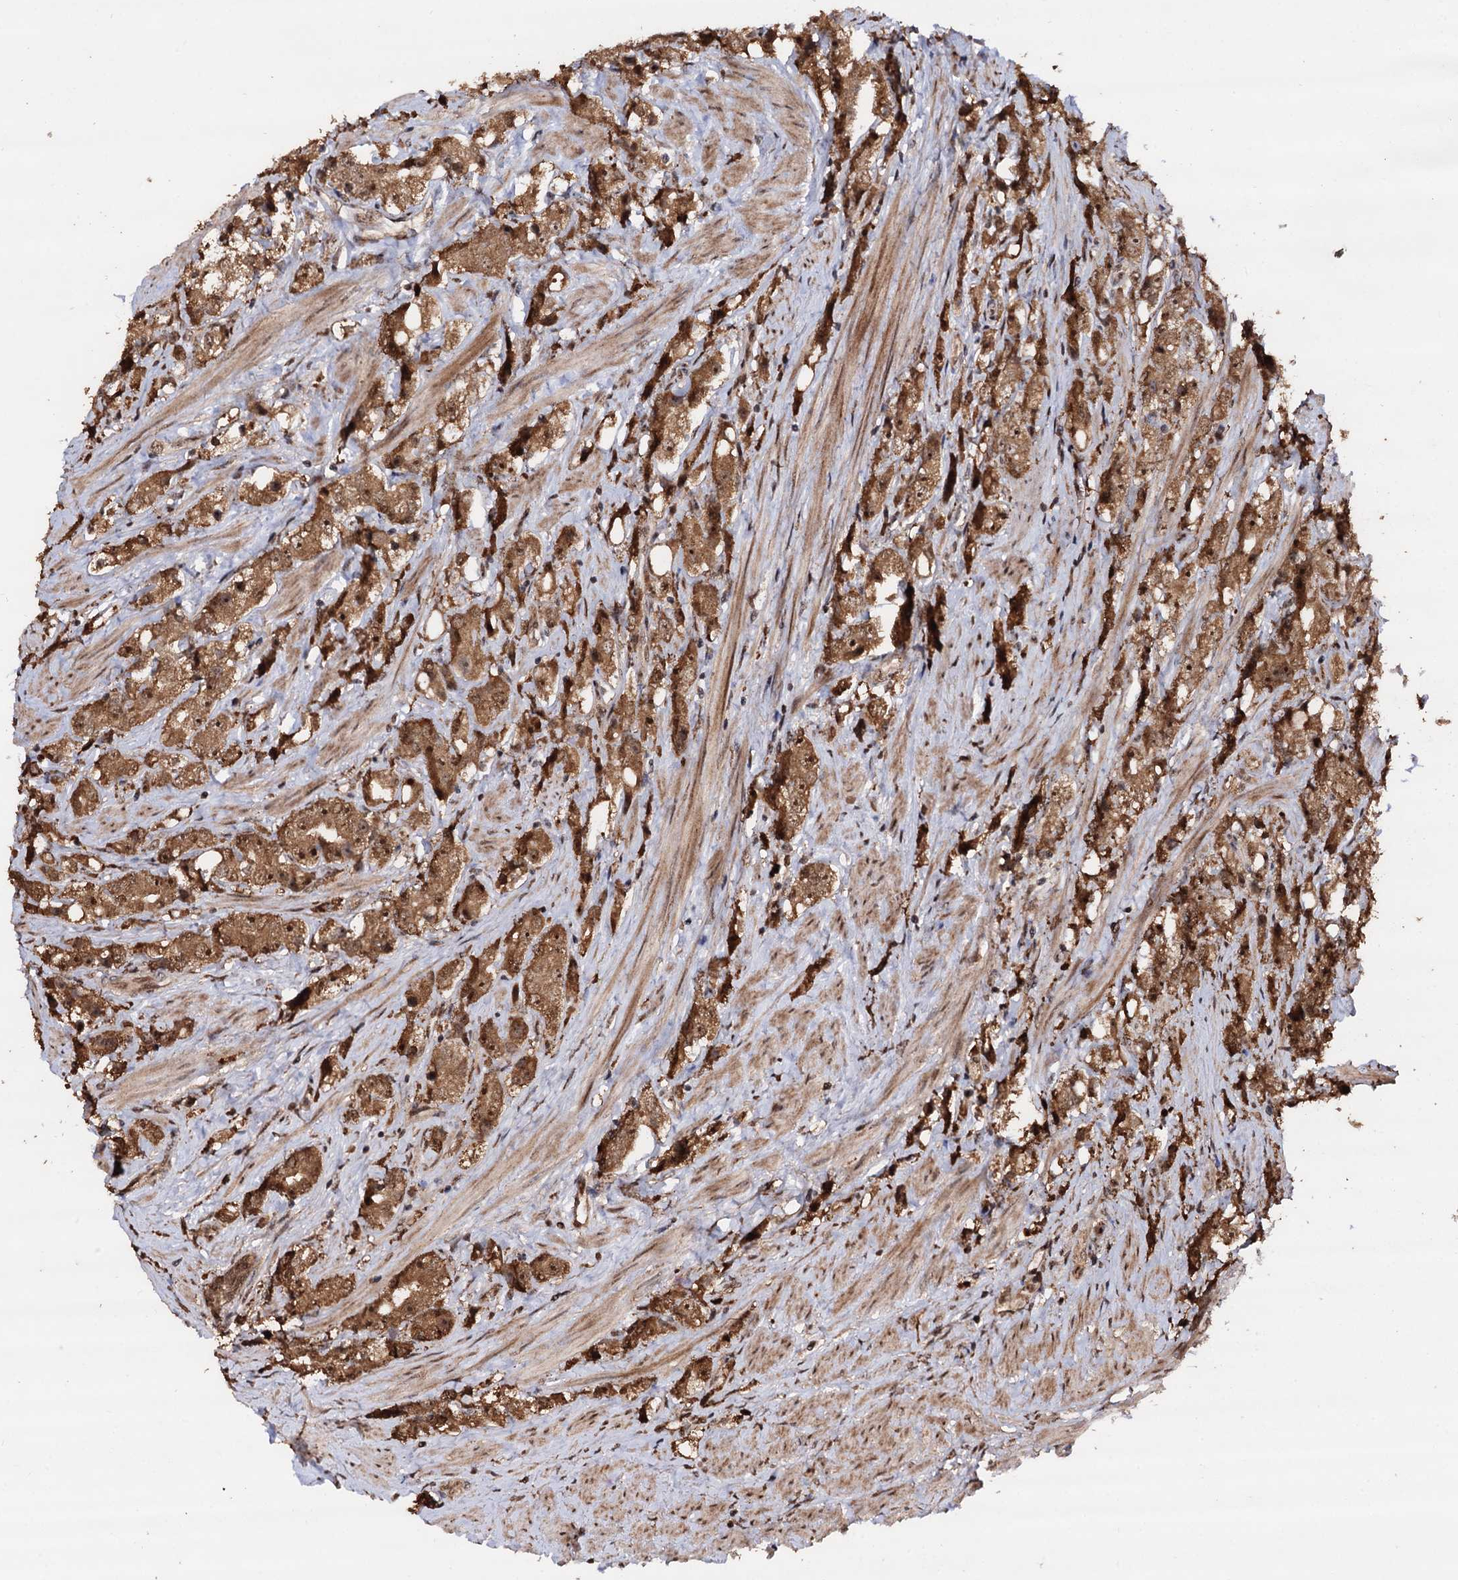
{"staining": {"intensity": "moderate", "quantity": ">75%", "location": "cytoplasmic/membranous,nuclear"}, "tissue": "prostate cancer", "cell_type": "Tumor cells", "image_type": "cancer", "snomed": [{"axis": "morphology", "description": "Adenocarcinoma, NOS"}, {"axis": "topography", "description": "Prostate"}], "caption": "There is medium levels of moderate cytoplasmic/membranous and nuclear positivity in tumor cells of prostate adenocarcinoma, as demonstrated by immunohistochemical staining (brown color).", "gene": "PIGB", "patient": {"sex": "male", "age": 79}}